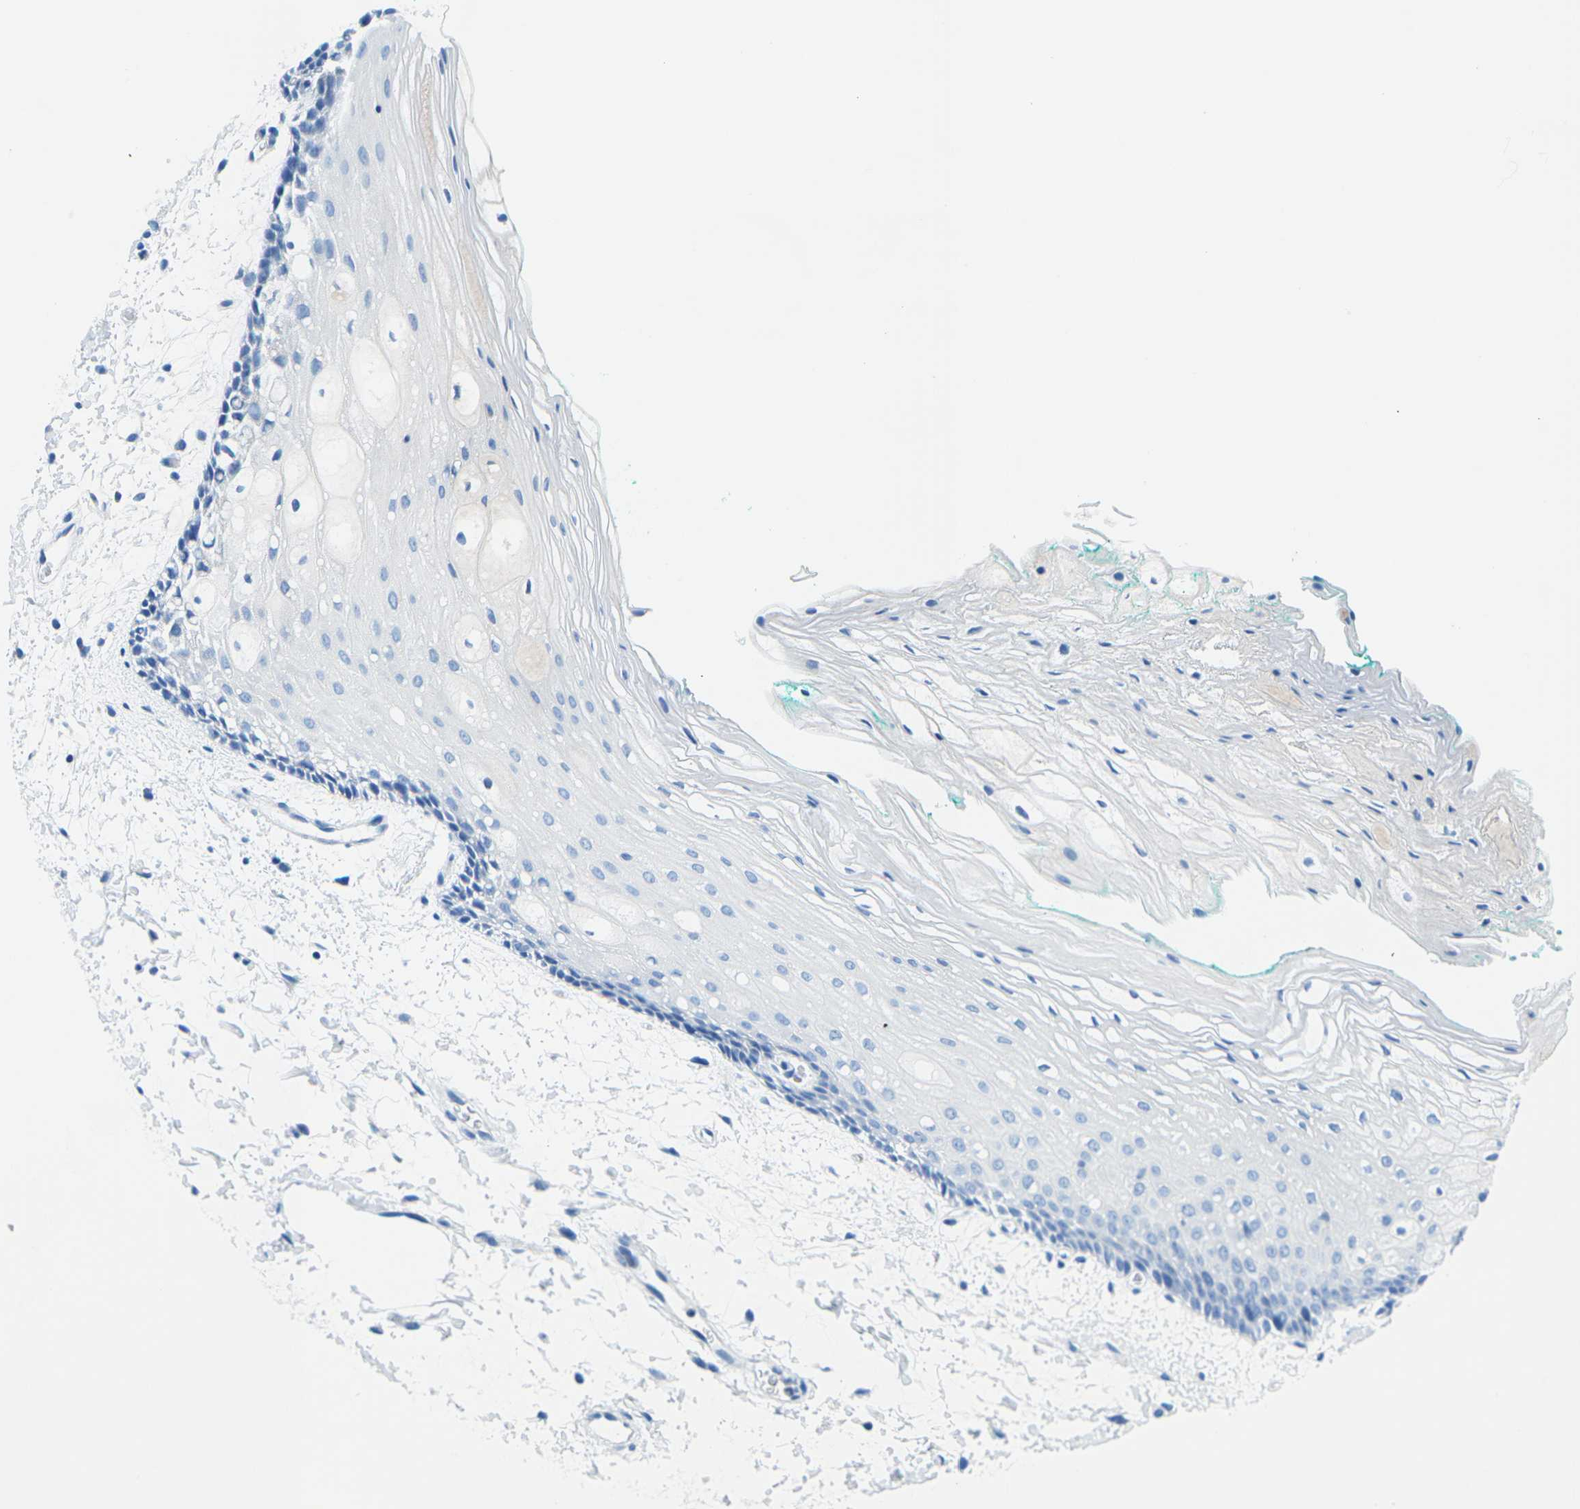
{"staining": {"intensity": "negative", "quantity": "none", "location": "none"}, "tissue": "oral mucosa", "cell_type": "Squamous epithelial cells", "image_type": "normal", "snomed": [{"axis": "morphology", "description": "Normal tissue, NOS"}, {"axis": "topography", "description": "Skeletal muscle"}, {"axis": "topography", "description": "Oral tissue"}, {"axis": "topography", "description": "Peripheral nerve tissue"}], "caption": "An immunohistochemistry photomicrograph of benign oral mucosa is shown. There is no staining in squamous epithelial cells of oral mucosa.", "gene": "MC4R", "patient": {"sex": "female", "age": 84}}